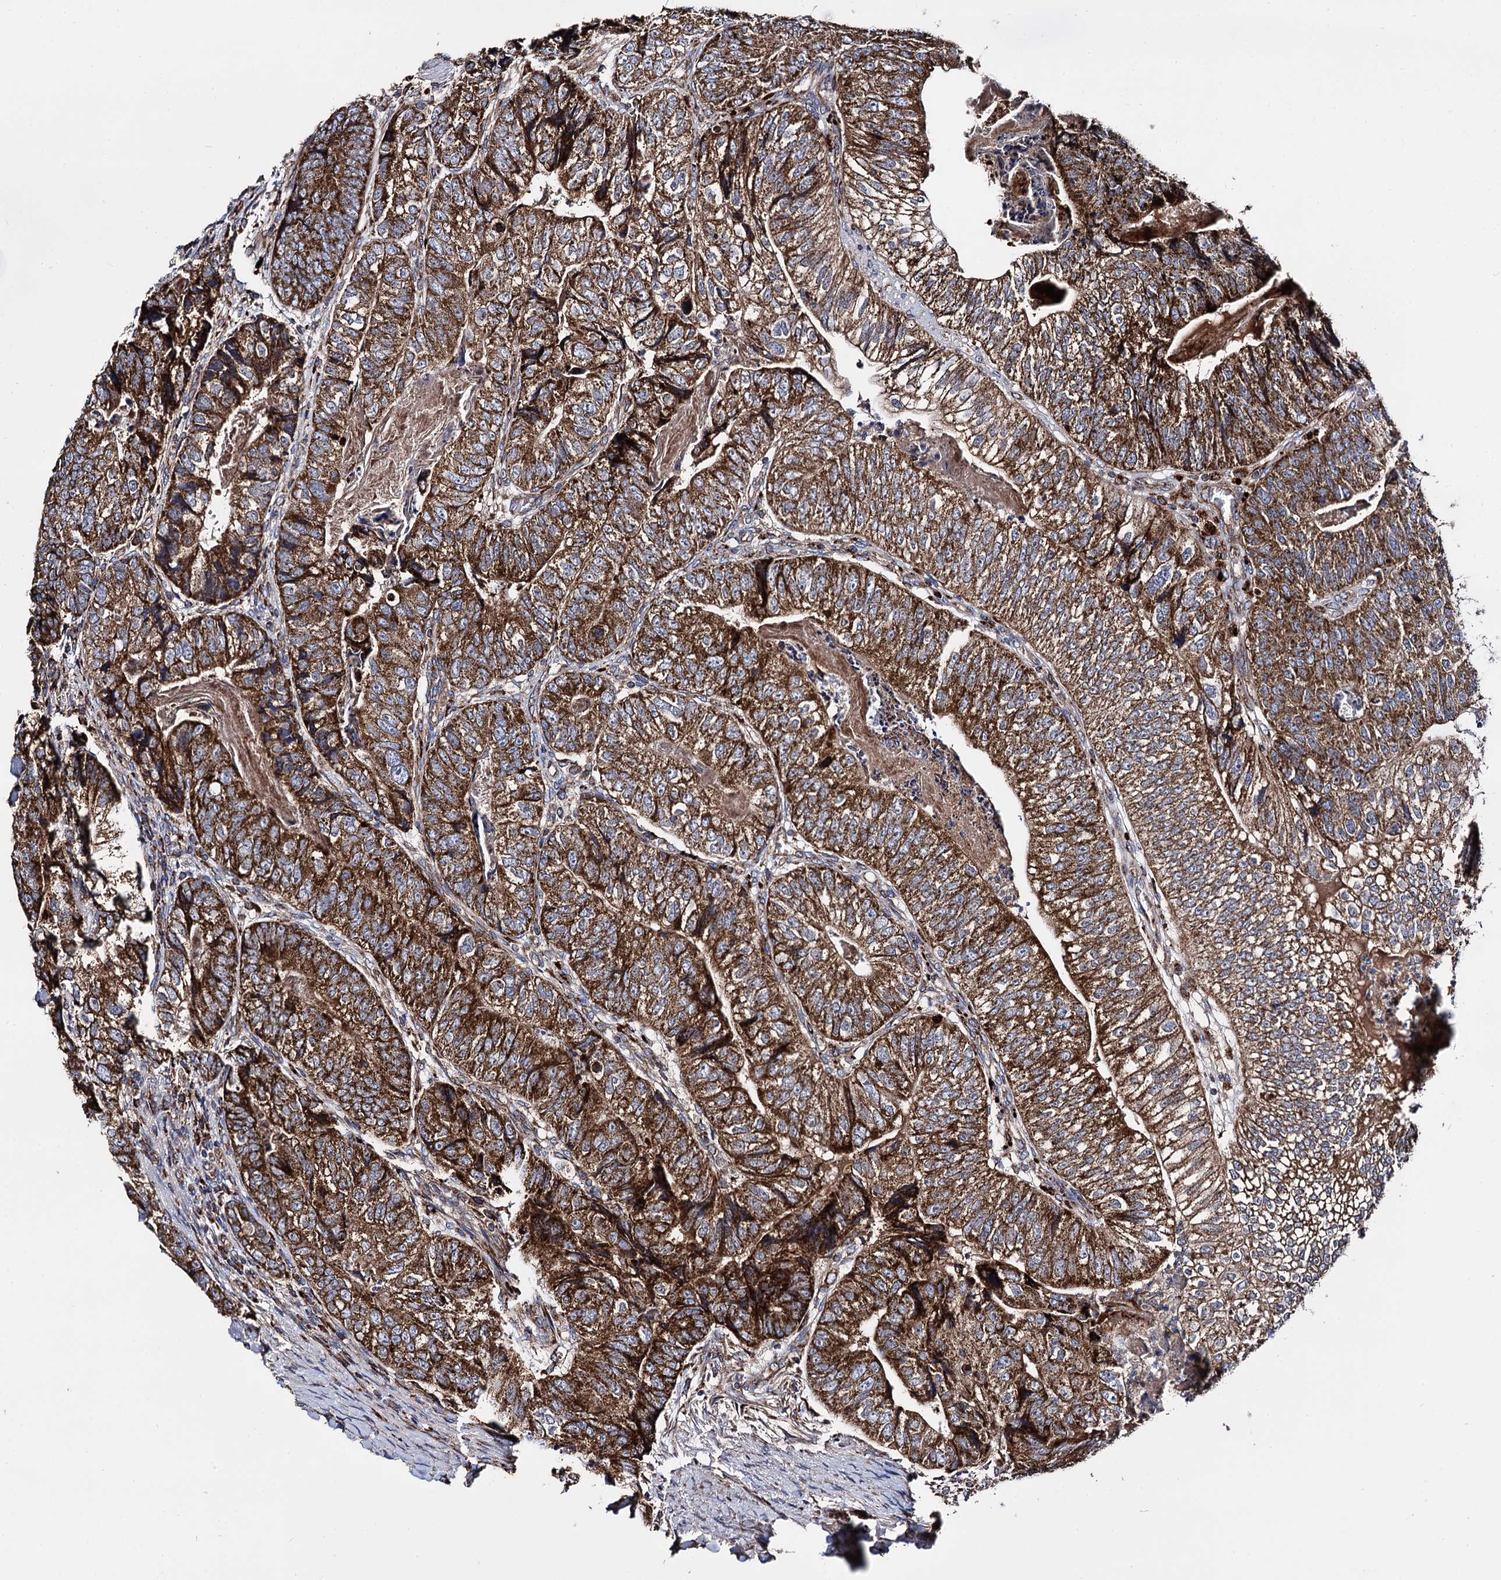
{"staining": {"intensity": "strong", "quantity": ">75%", "location": "cytoplasmic/membranous"}, "tissue": "colorectal cancer", "cell_type": "Tumor cells", "image_type": "cancer", "snomed": [{"axis": "morphology", "description": "Adenocarcinoma, NOS"}, {"axis": "topography", "description": "Colon"}], "caption": "Strong cytoplasmic/membranous protein staining is seen in approximately >75% of tumor cells in colorectal cancer.", "gene": "IQCH", "patient": {"sex": "female", "age": 67}}